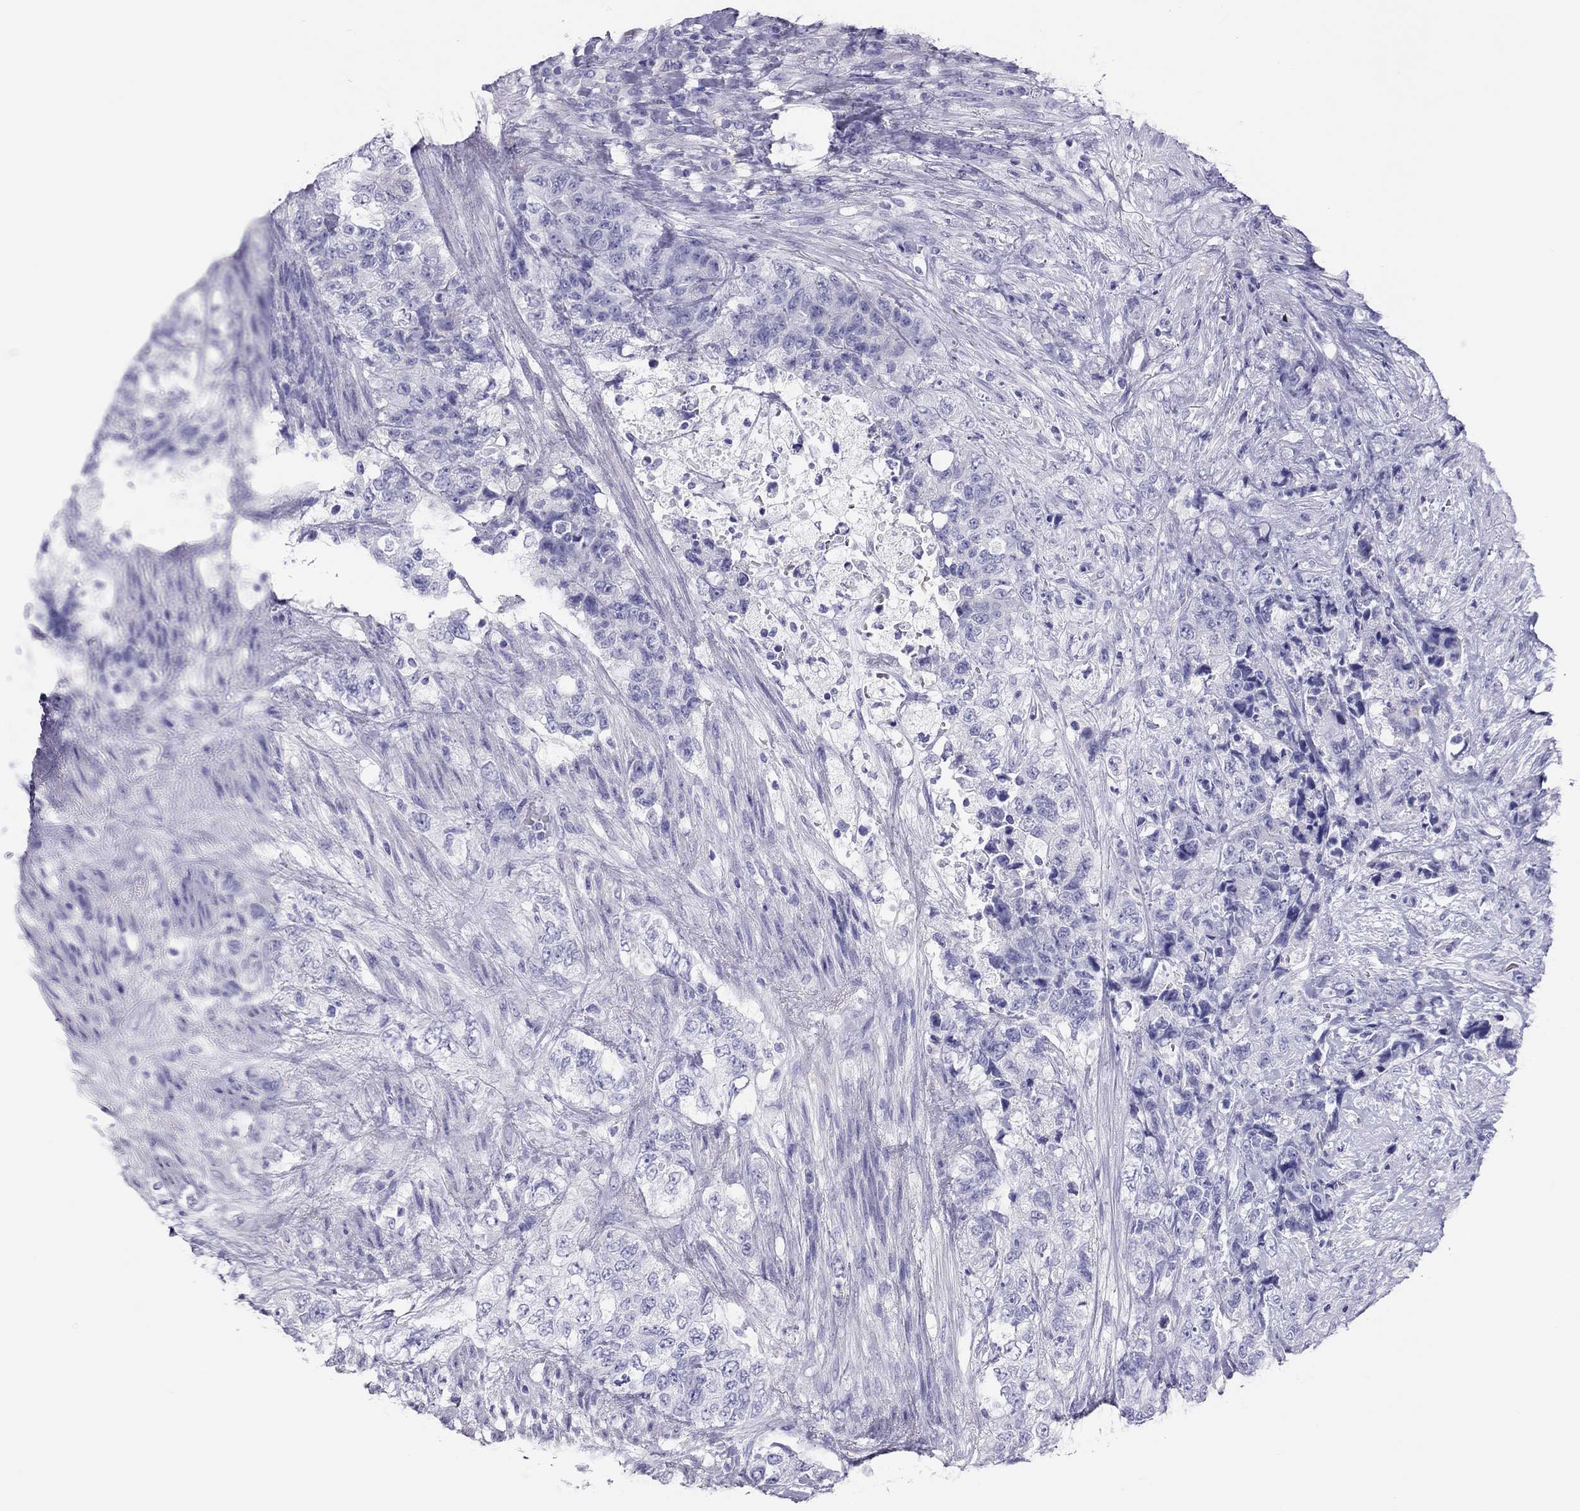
{"staining": {"intensity": "negative", "quantity": "none", "location": "none"}, "tissue": "urothelial cancer", "cell_type": "Tumor cells", "image_type": "cancer", "snomed": [{"axis": "morphology", "description": "Urothelial carcinoma, High grade"}, {"axis": "topography", "description": "Urinary bladder"}], "caption": "Tumor cells show no significant protein staining in urothelial cancer.", "gene": "PSMB11", "patient": {"sex": "female", "age": 78}}